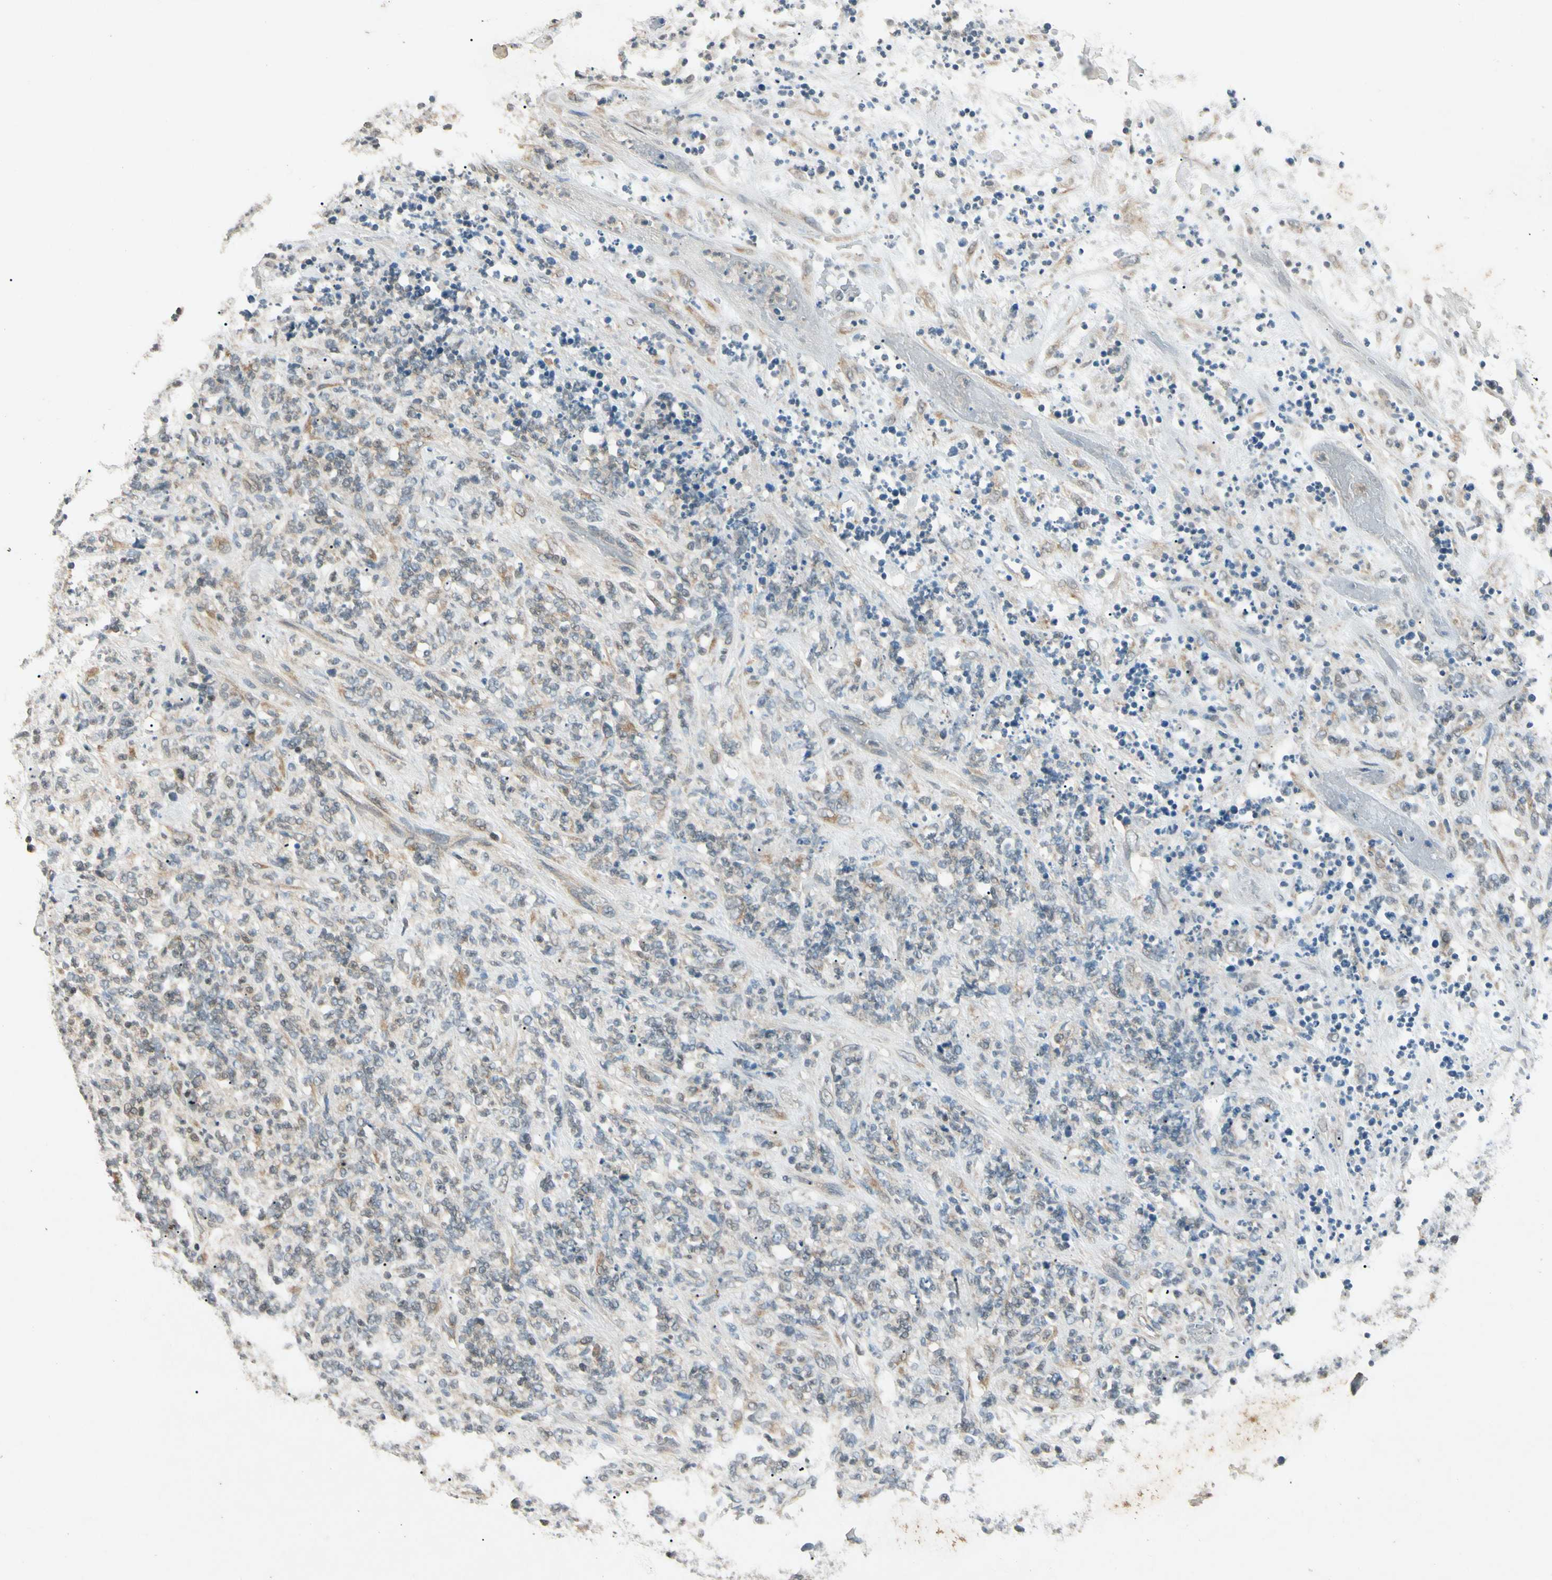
{"staining": {"intensity": "weak", "quantity": "25%-75%", "location": "cytoplasmic/membranous,nuclear"}, "tissue": "lymphoma", "cell_type": "Tumor cells", "image_type": "cancer", "snomed": [{"axis": "morphology", "description": "Malignant lymphoma, non-Hodgkin's type, High grade"}, {"axis": "topography", "description": "Soft tissue"}], "caption": "Weak cytoplasmic/membranous and nuclear positivity is appreciated in about 25%-75% of tumor cells in lymphoma.", "gene": "ZBTB4", "patient": {"sex": "male", "age": 18}}